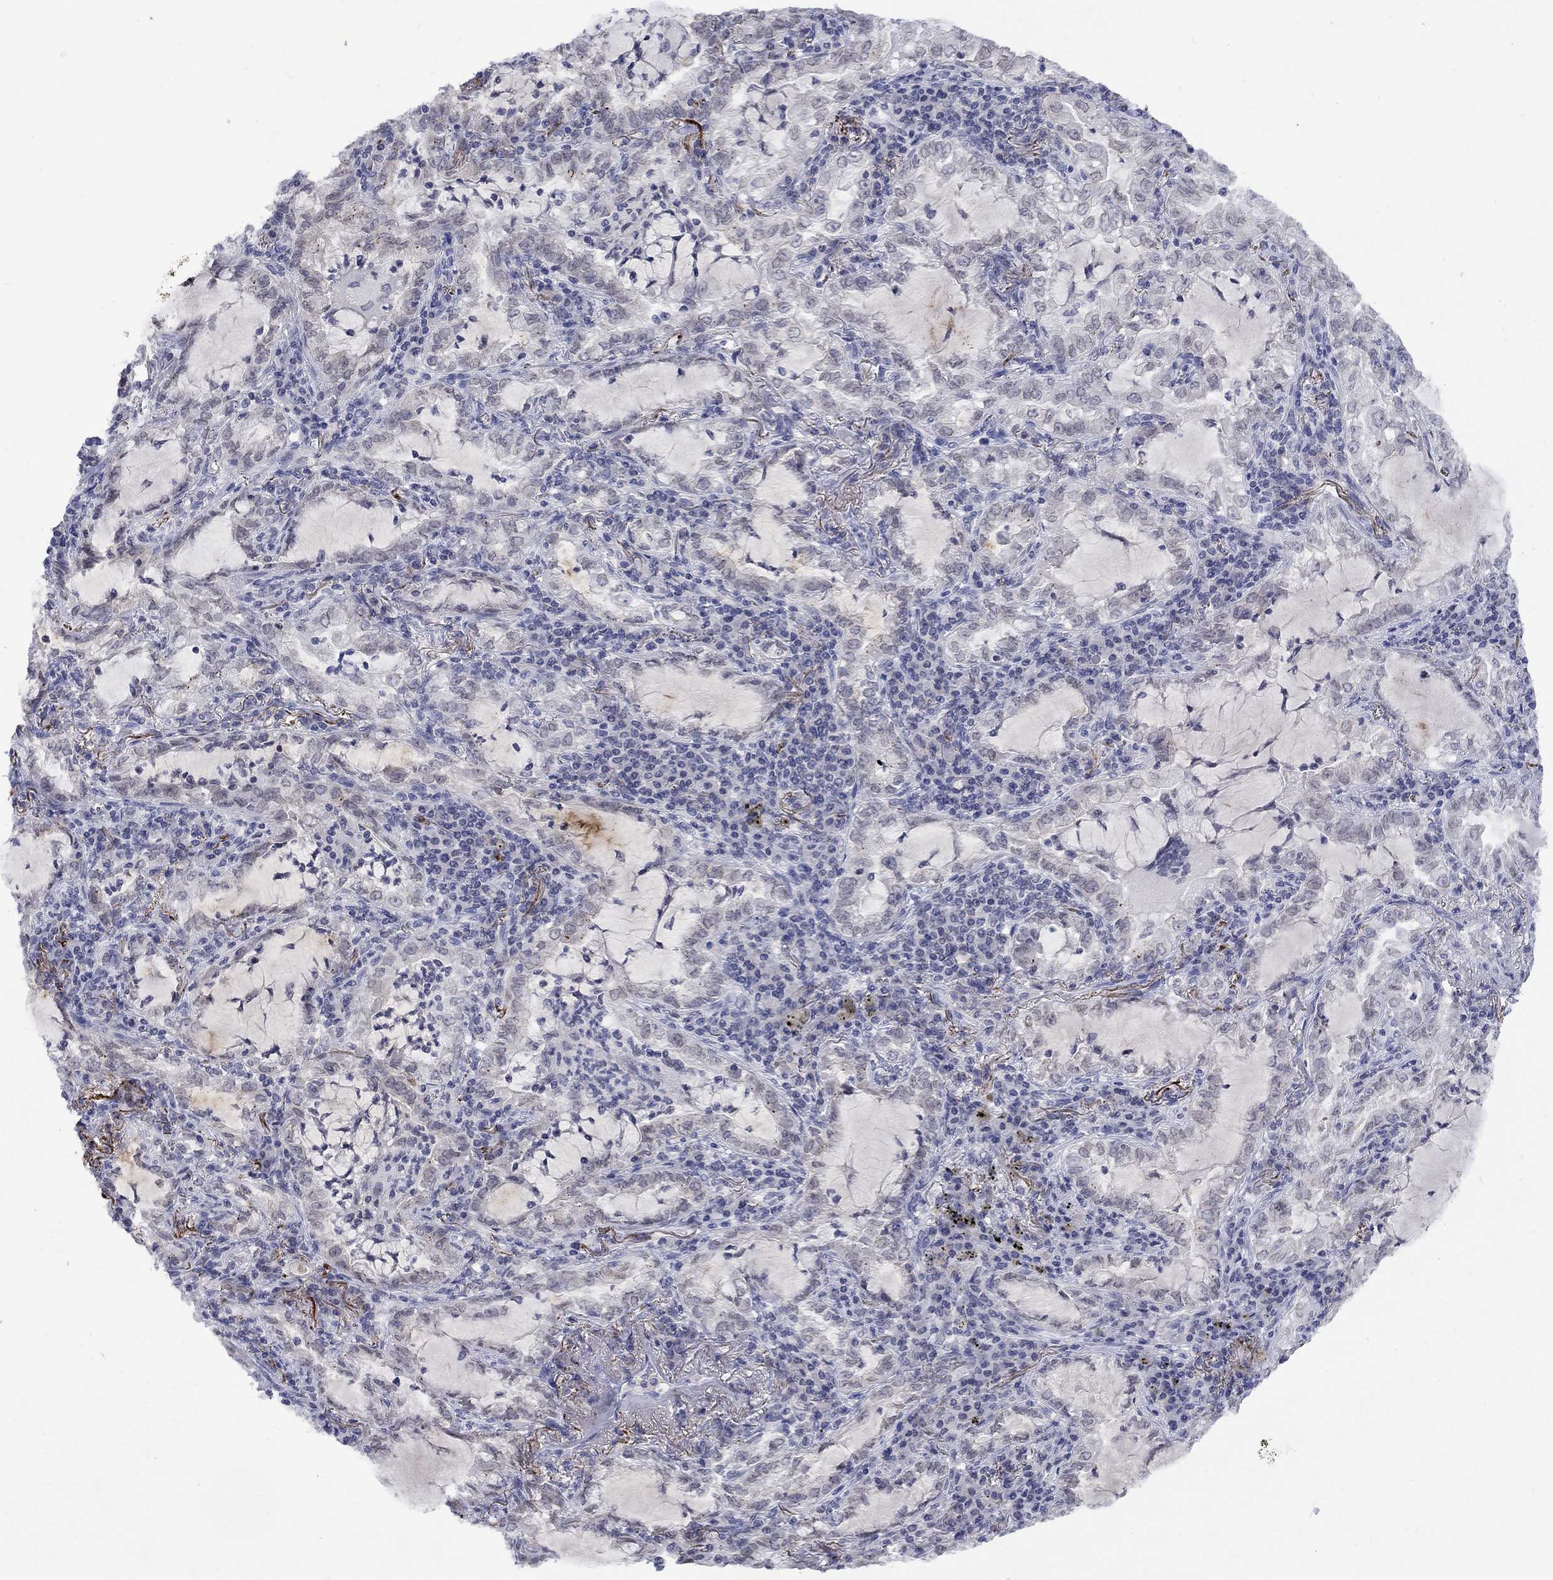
{"staining": {"intensity": "negative", "quantity": "none", "location": "none"}, "tissue": "lung cancer", "cell_type": "Tumor cells", "image_type": "cancer", "snomed": [{"axis": "morphology", "description": "Adenocarcinoma, NOS"}, {"axis": "topography", "description": "Lung"}], "caption": "Tumor cells are negative for protein expression in human lung cancer (adenocarcinoma).", "gene": "NSMF", "patient": {"sex": "female", "age": 73}}